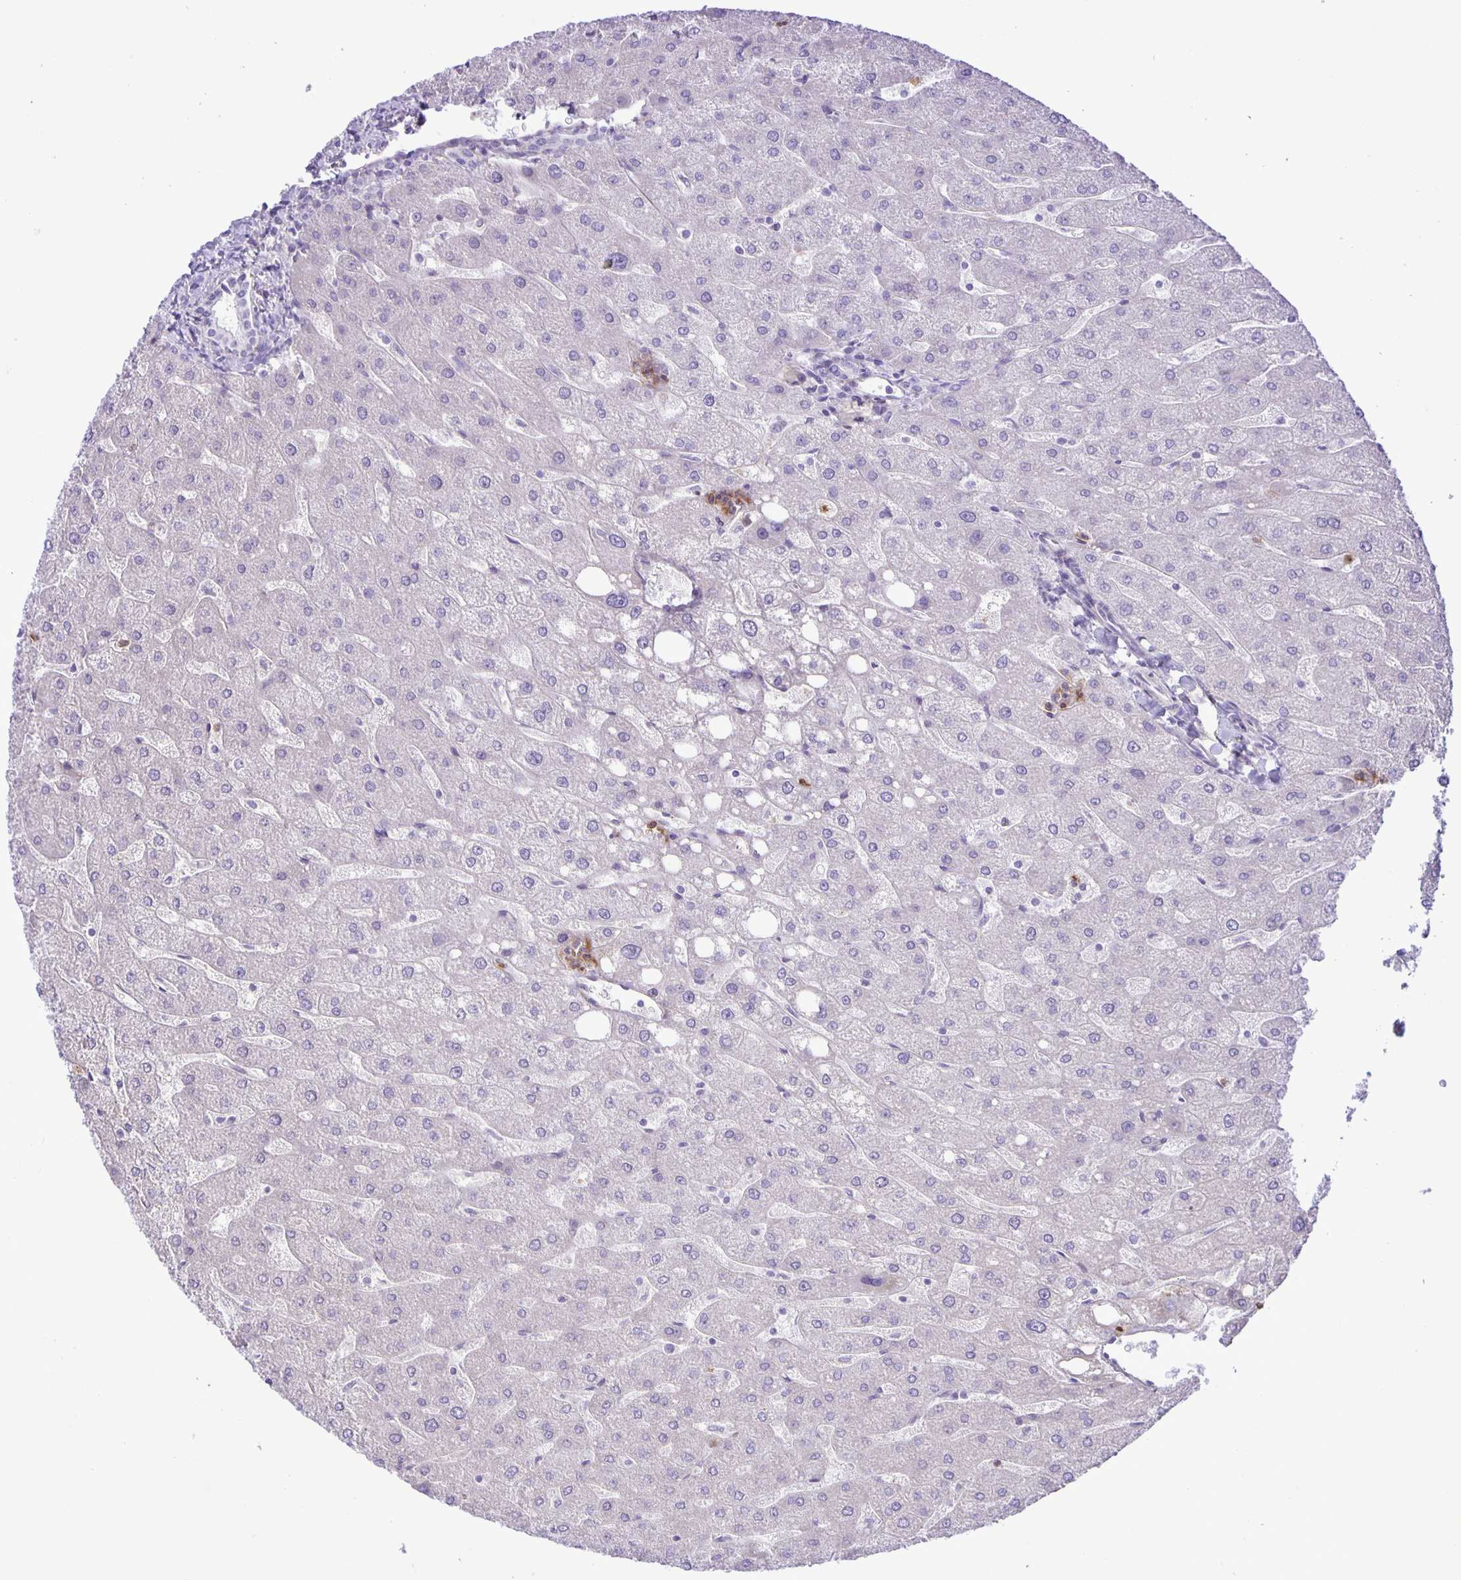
{"staining": {"intensity": "negative", "quantity": "none", "location": "none"}, "tissue": "liver", "cell_type": "Cholangiocytes", "image_type": "normal", "snomed": [{"axis": "morphology", "description": "Normal tissue, NOS"}, {"axis": "topography", "description": "Liver"}], "caption": "Histopathology image shows no significant protein positivity in cholangiocytes of unremarkable liver. Nuclei are stained in blue.", "gene": "ADCK1", "patient": {"sex": "male", "age": 67}}